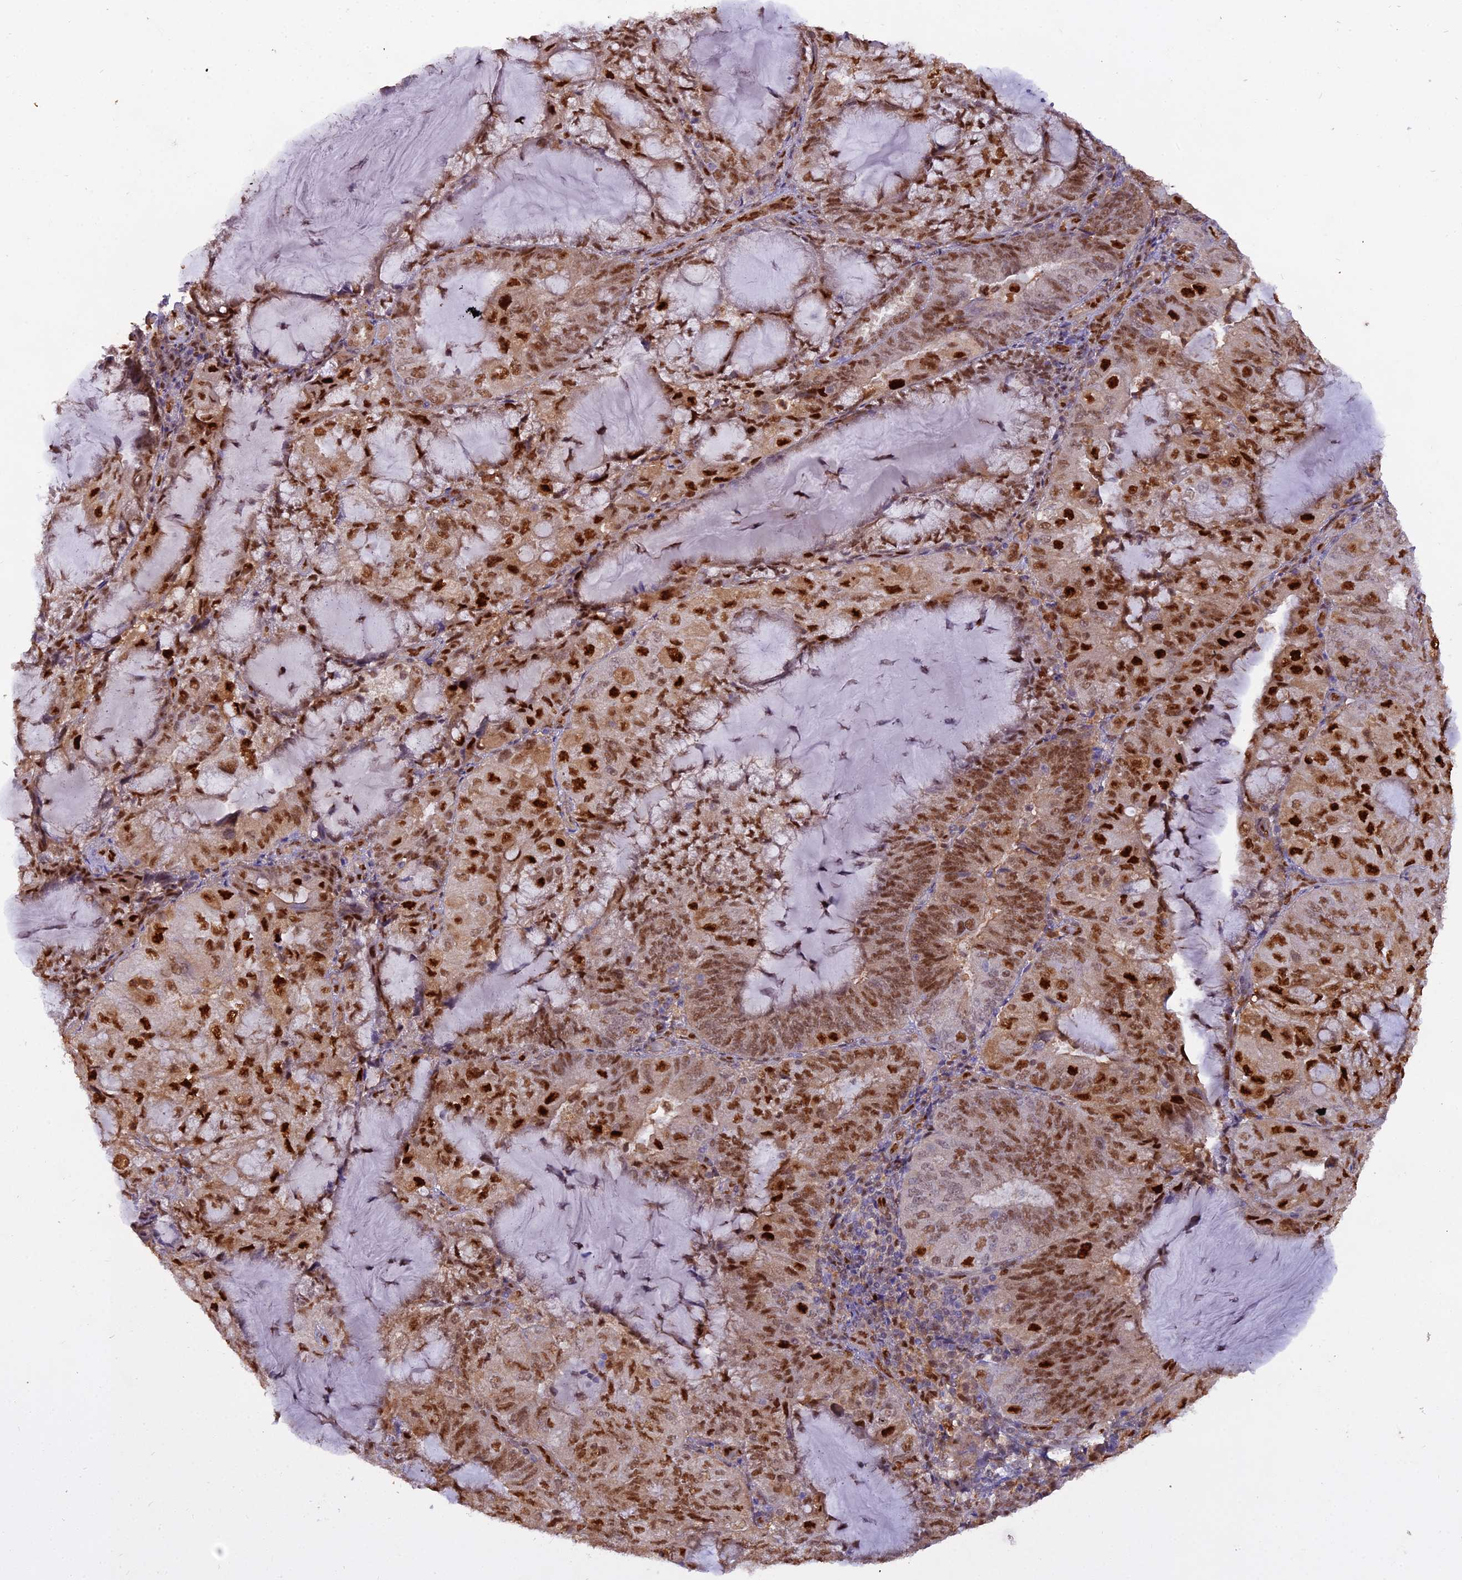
{"staining": {"intensity": "strong", "quantity": ">75%", "location": "nuclear"}, "tissue": "endometrial cancer", "cell_type": "Tumor cells", "image_type": "cancer", "snomed": [{"axis": "morphology", "description": "Adenocarcinoma, NOS"}, {"axis": "topography", "description": "Endometrium"}], "caption": "This micrograph reveals immunohistochemistry staining of human endometrial adenocarcinoma, with high strong nuclear expression in approximately >75% of tumor cells.", "gene": "NPEPL1", "patient": {"sex": "female", "age": 81}}